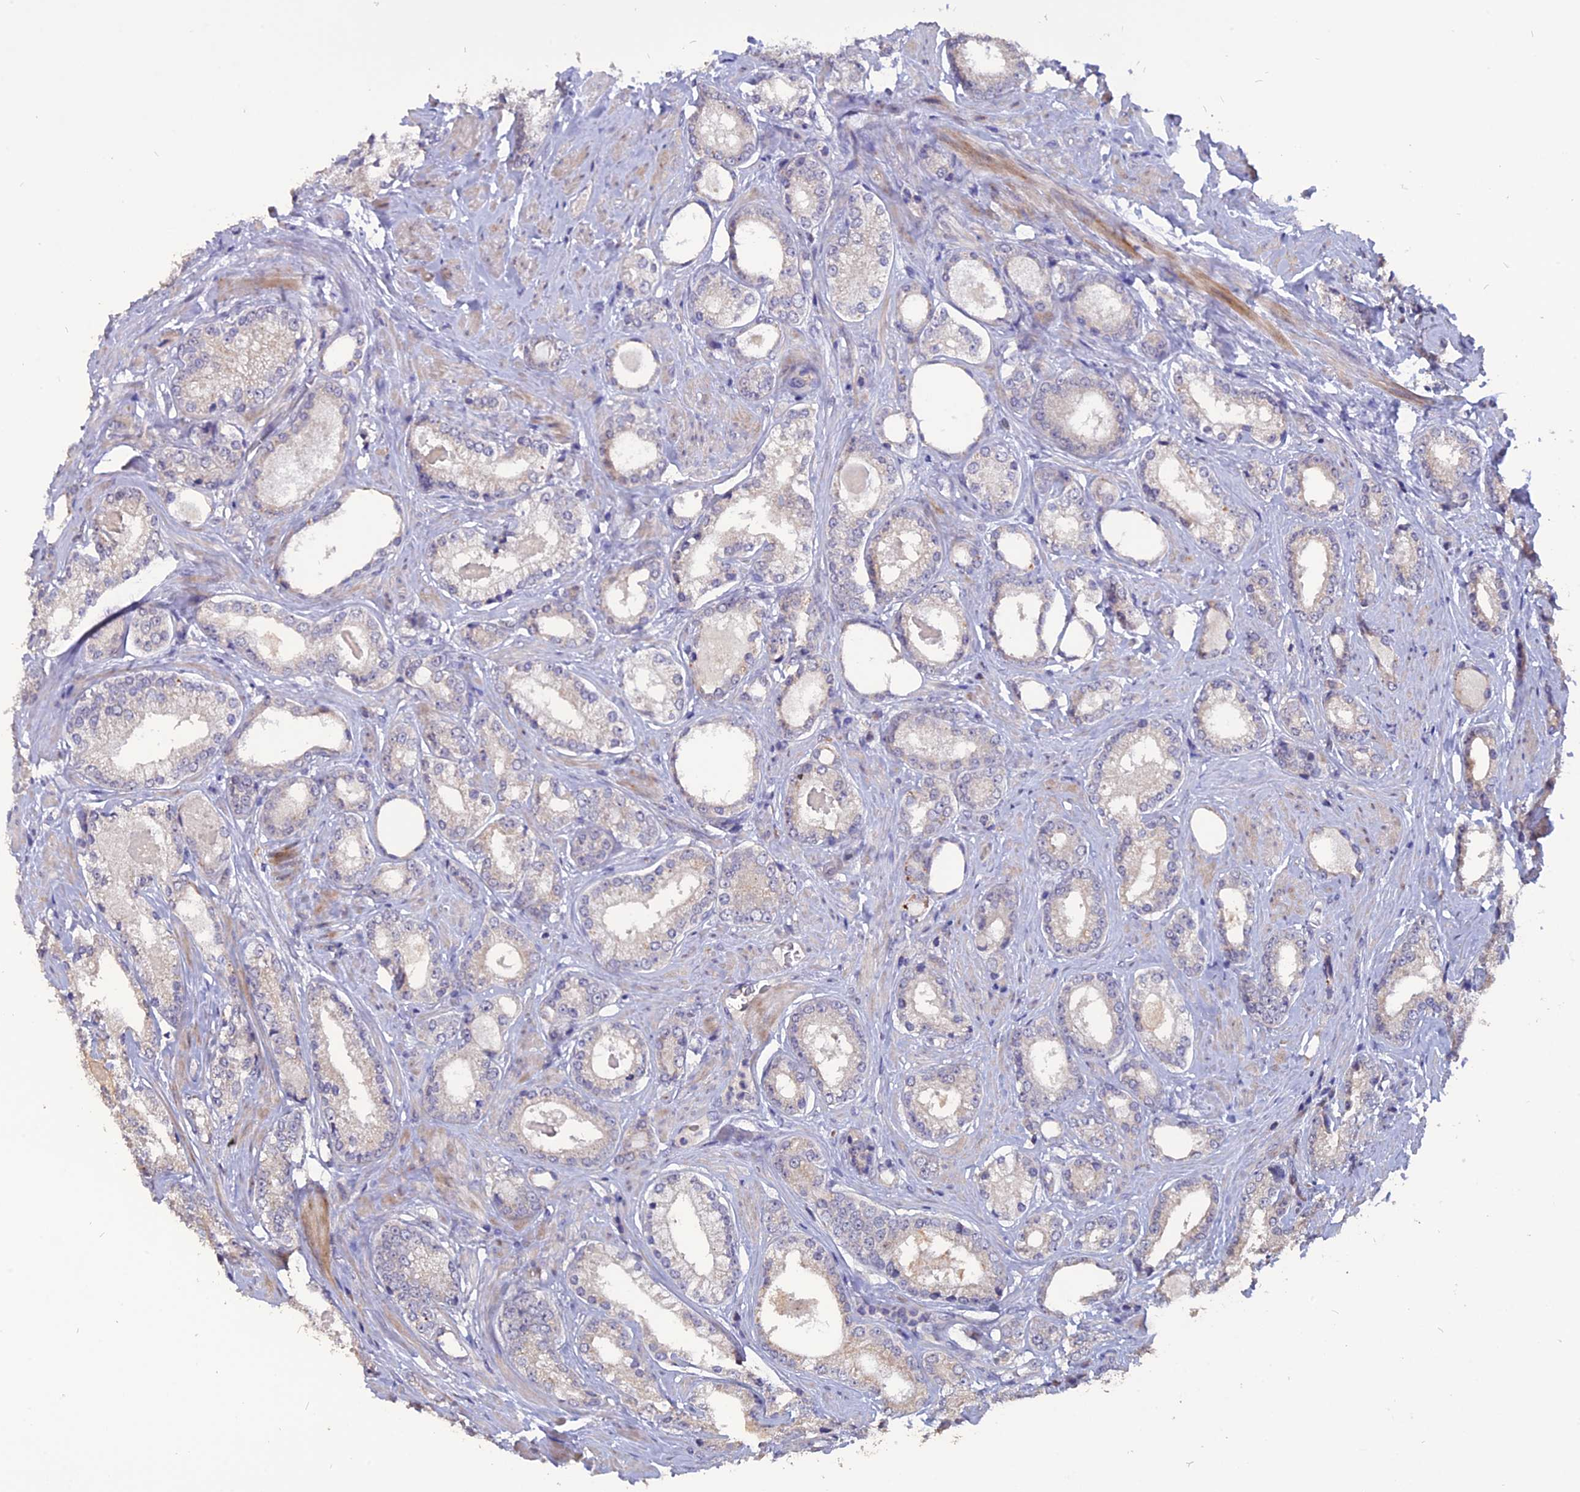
{"staining": {"intensity": "negative", "quantity": "none", "location": "none"}, "tissue": "prostate cancer", "cell_type": "Tumor cells", "image_type": "cancer", "snomed": [{"axis": "morphology", "description": "Adenocarcinoma, Low grade"}, {"axis": "topography", "description": "Prostate"}], "caption": "Prostate low-grade adenocarcinoma stained for a protein using immunohistochemistry (IHC) exhibits no positivity tumor cells.", "gene": "TMEM263", "patient": {"sex": "male", "age": 68}}